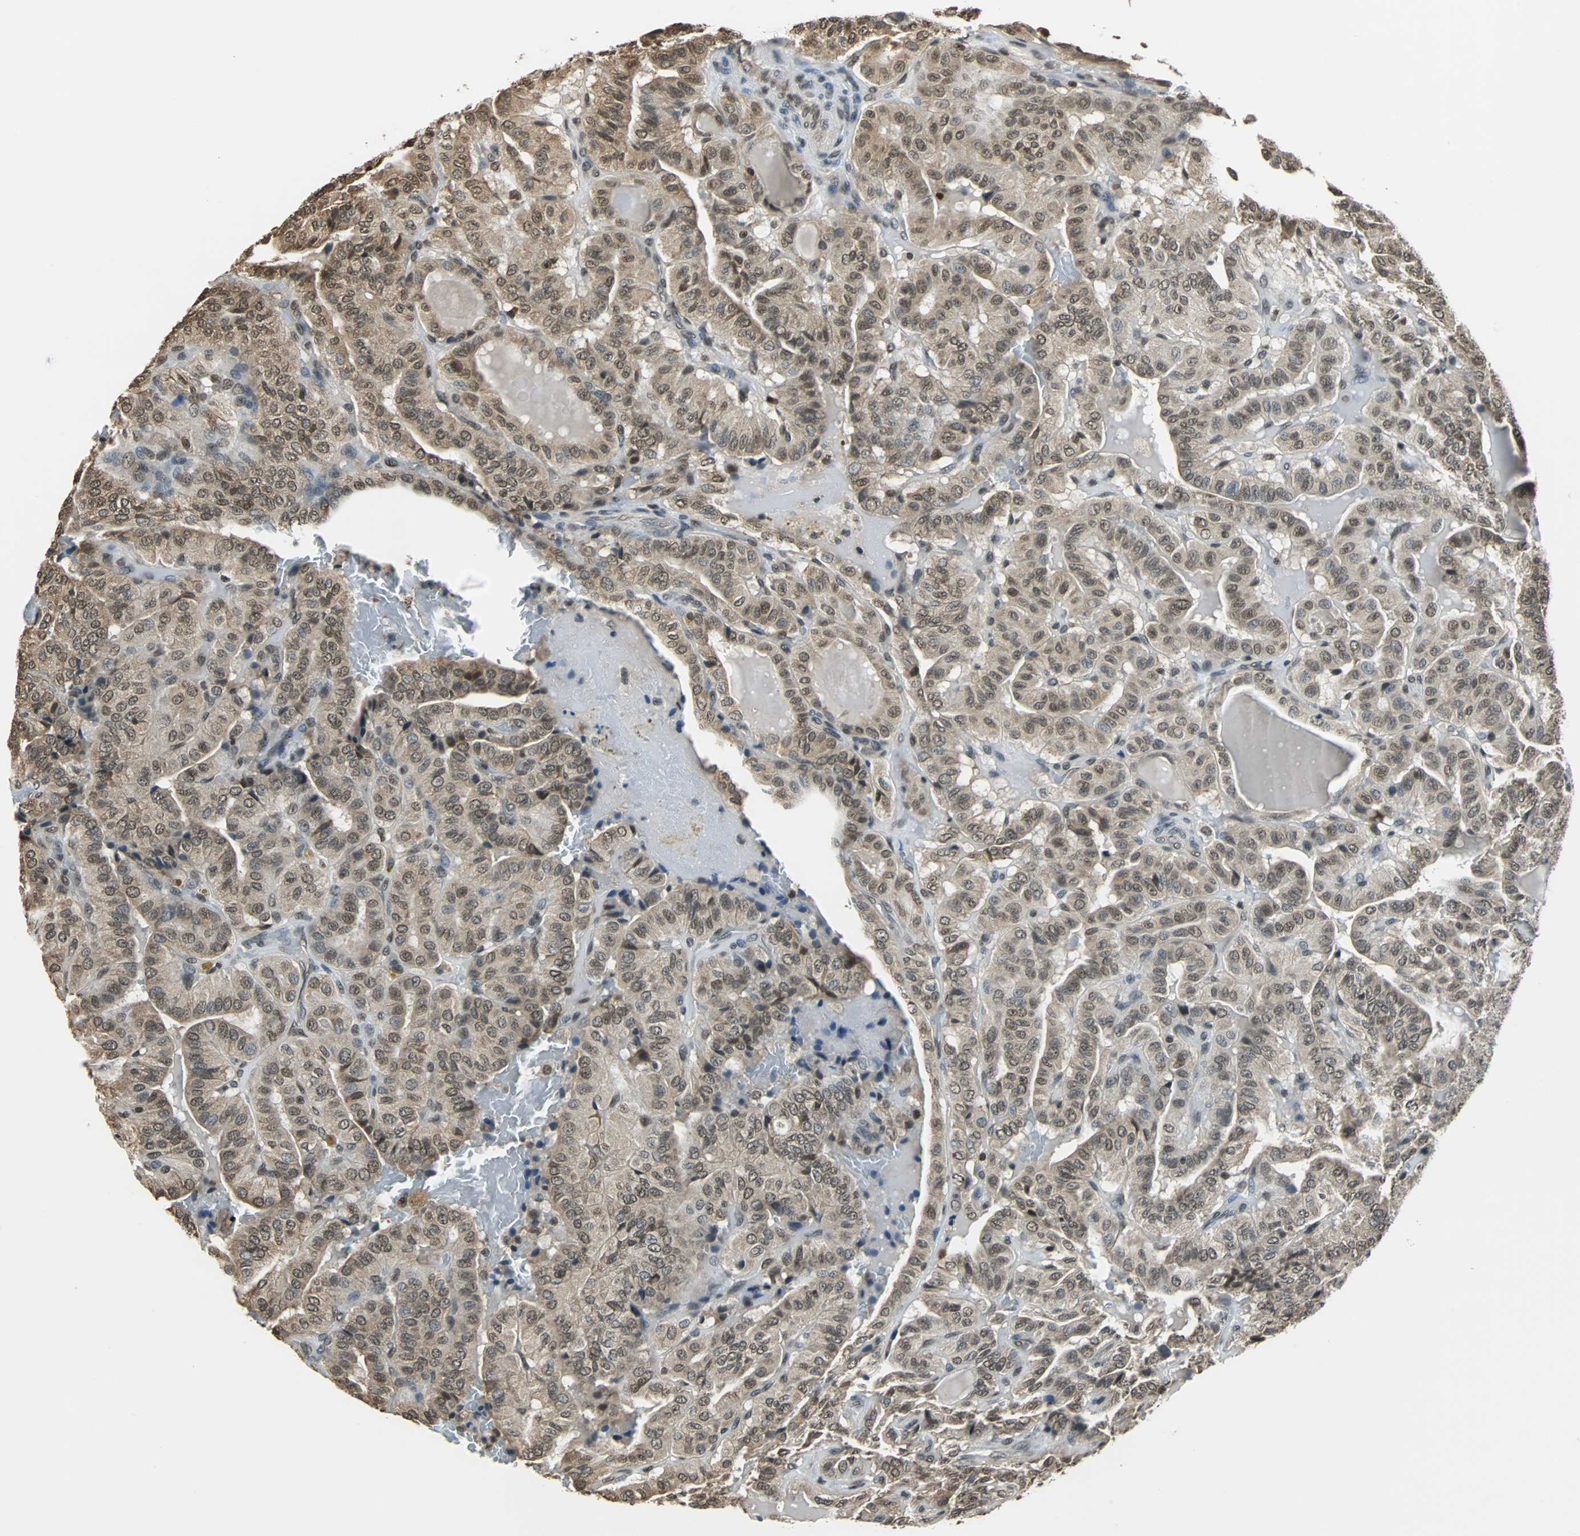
{"staining": {"intensity": "moderate", "quantity": ">75%", "location": "cytoplasmic/membranous,nuclear"}, "tissue": "thyroid cancer", "cell_type": "Tumor cells", "image_type": "cancer", "snomed": [{"axis": "morphology", "description": "Papillary adenocarcinoma, NOS"}, {"axis": "topography", "description": "Thyroid gland"}], "caption": "The histopathology image demonstrates a brown stain indicating the presence of a protein in the cytoplasmic/membranous and nuclear of tumor cells in papillary adenocarcinoma (thyroid).", "gene": "REST", "patient": {"sex": "male", "age": 77}}